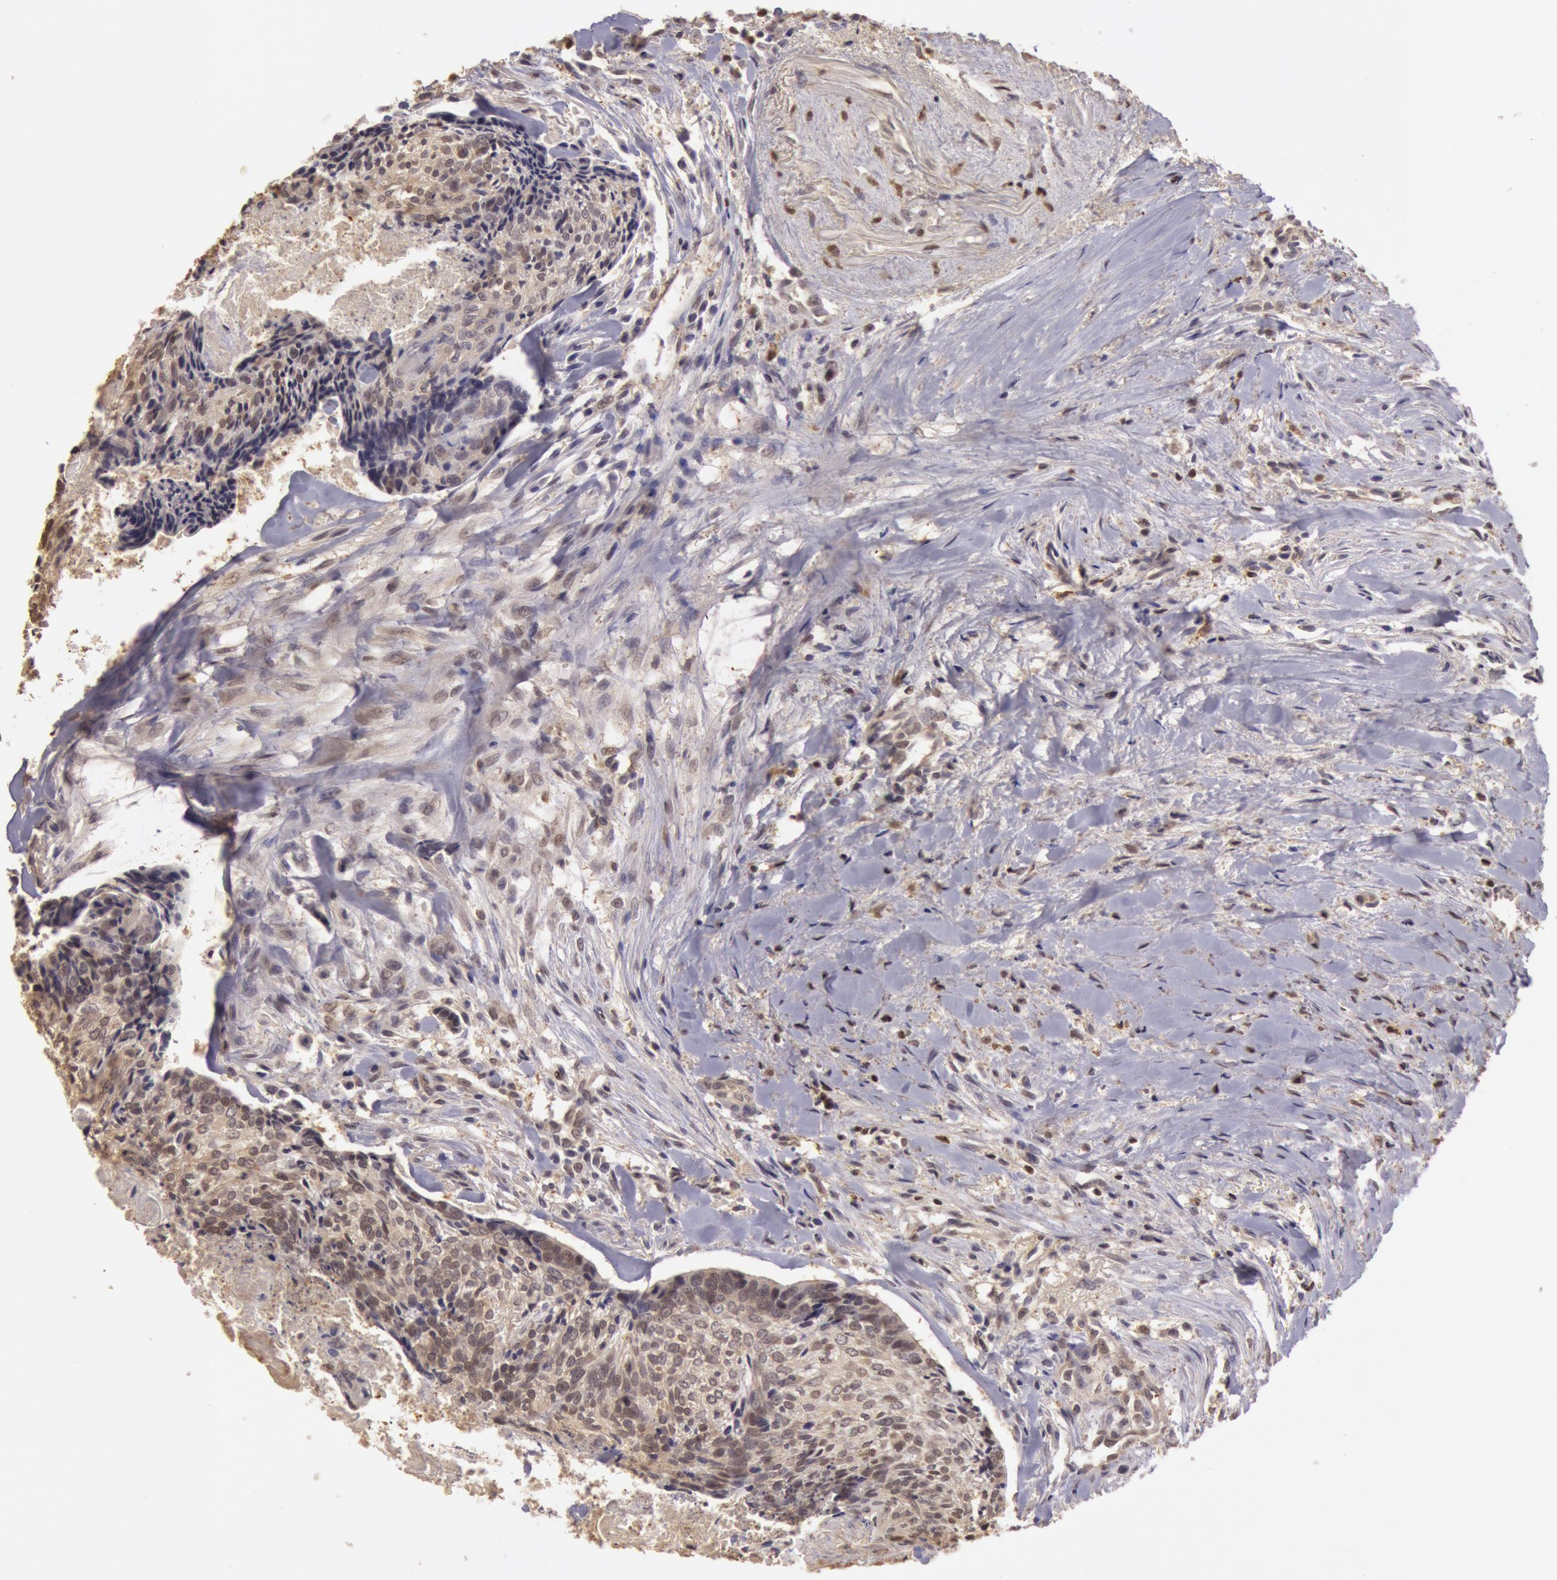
{"staining": {"intensity": "weak", "quantity": "<25%", "location": "cytoplasmic/membranous,nuclear"}, "tissue": "head and neck cancer", "cell_type": "Tumor cells", "image_type": "cancer", "snomed": [{"axis": "morphology", "description": "Squamous cell carcinoma, NOS"}, {"axis": "topography", "description": "Salivary gland"}, {"axis": "topography", "description": "Head-Neck"}], "caption": "A high-resolution image shows immunohistochemistry (IHC) staining of squamous cell carcinoma (head and neck), which reveals no significant staining in tumor cells. (DAB (3,3'-diaminobenzidine) immunohistochemistry (IHC), high magnification).", "gene": "SOD1", "patient": {"sex": "male", "age": 70}}